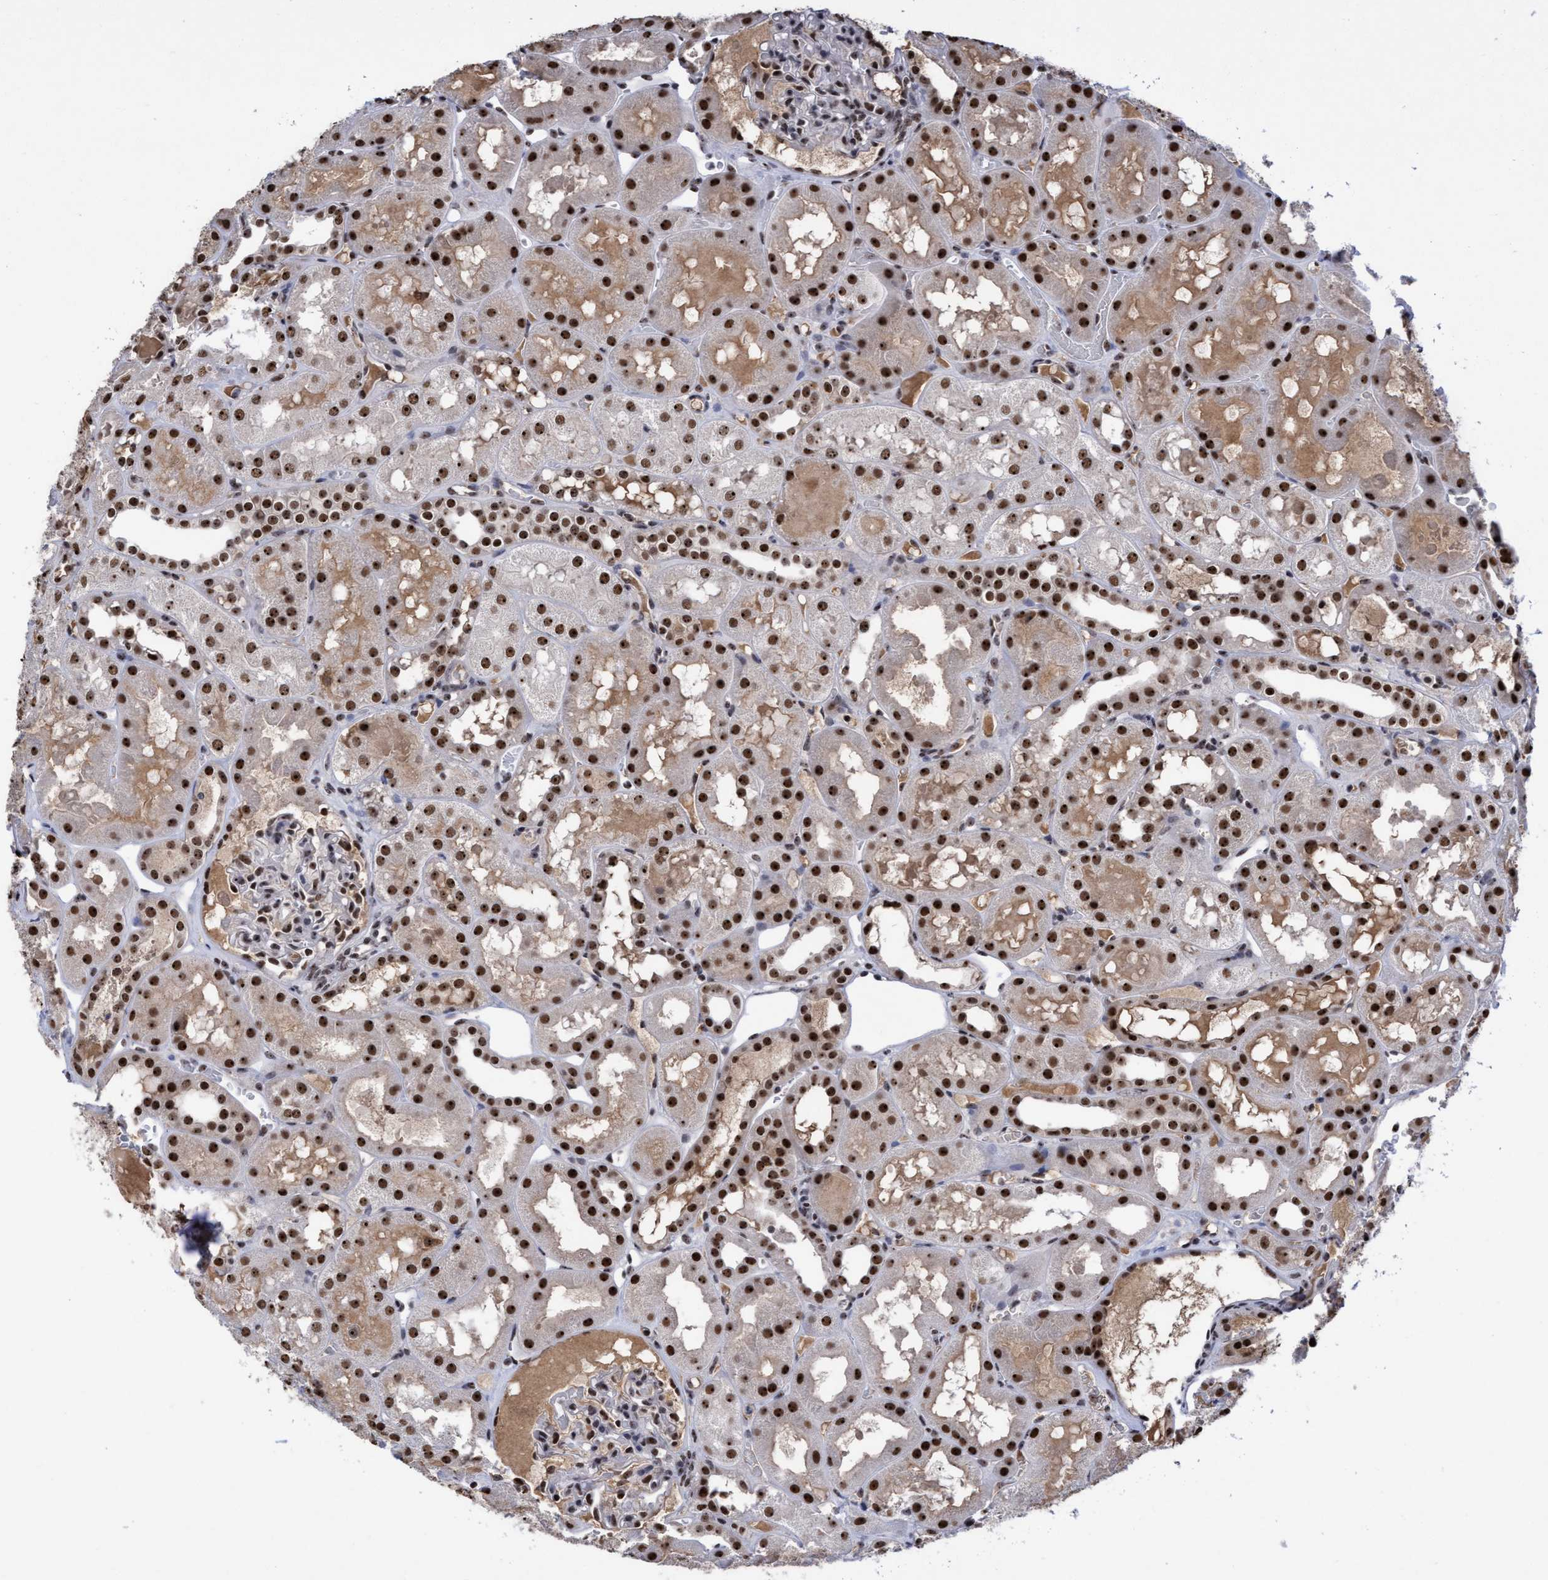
{"staining": {"intensity": "moderate", "quantity": "25%-75%", "location": "nuclear"}, "tissue": "kidney", "cell_type": "Cells in glomeruli", "image_type": "normal", "snomed": [{"axis": "morphology", "description": "Normal tissue, NOS"}, {"axis": "topography", "description": "Kidney"}, {"axis": "topography", "description": "Urinary bladder"}], "caption": "IHC of normal kidney shows medium levels of moderate nuclear positivity in about 25%-75% of cells in glomeruli. The staining was performed using DAB to visualize the protein expression in brown, while the nuclei were stained in blue with hematoxylin (Magnification: 20x).", "gene": "EFCAB10", "patient": {"sex": "male", "age": 16}}